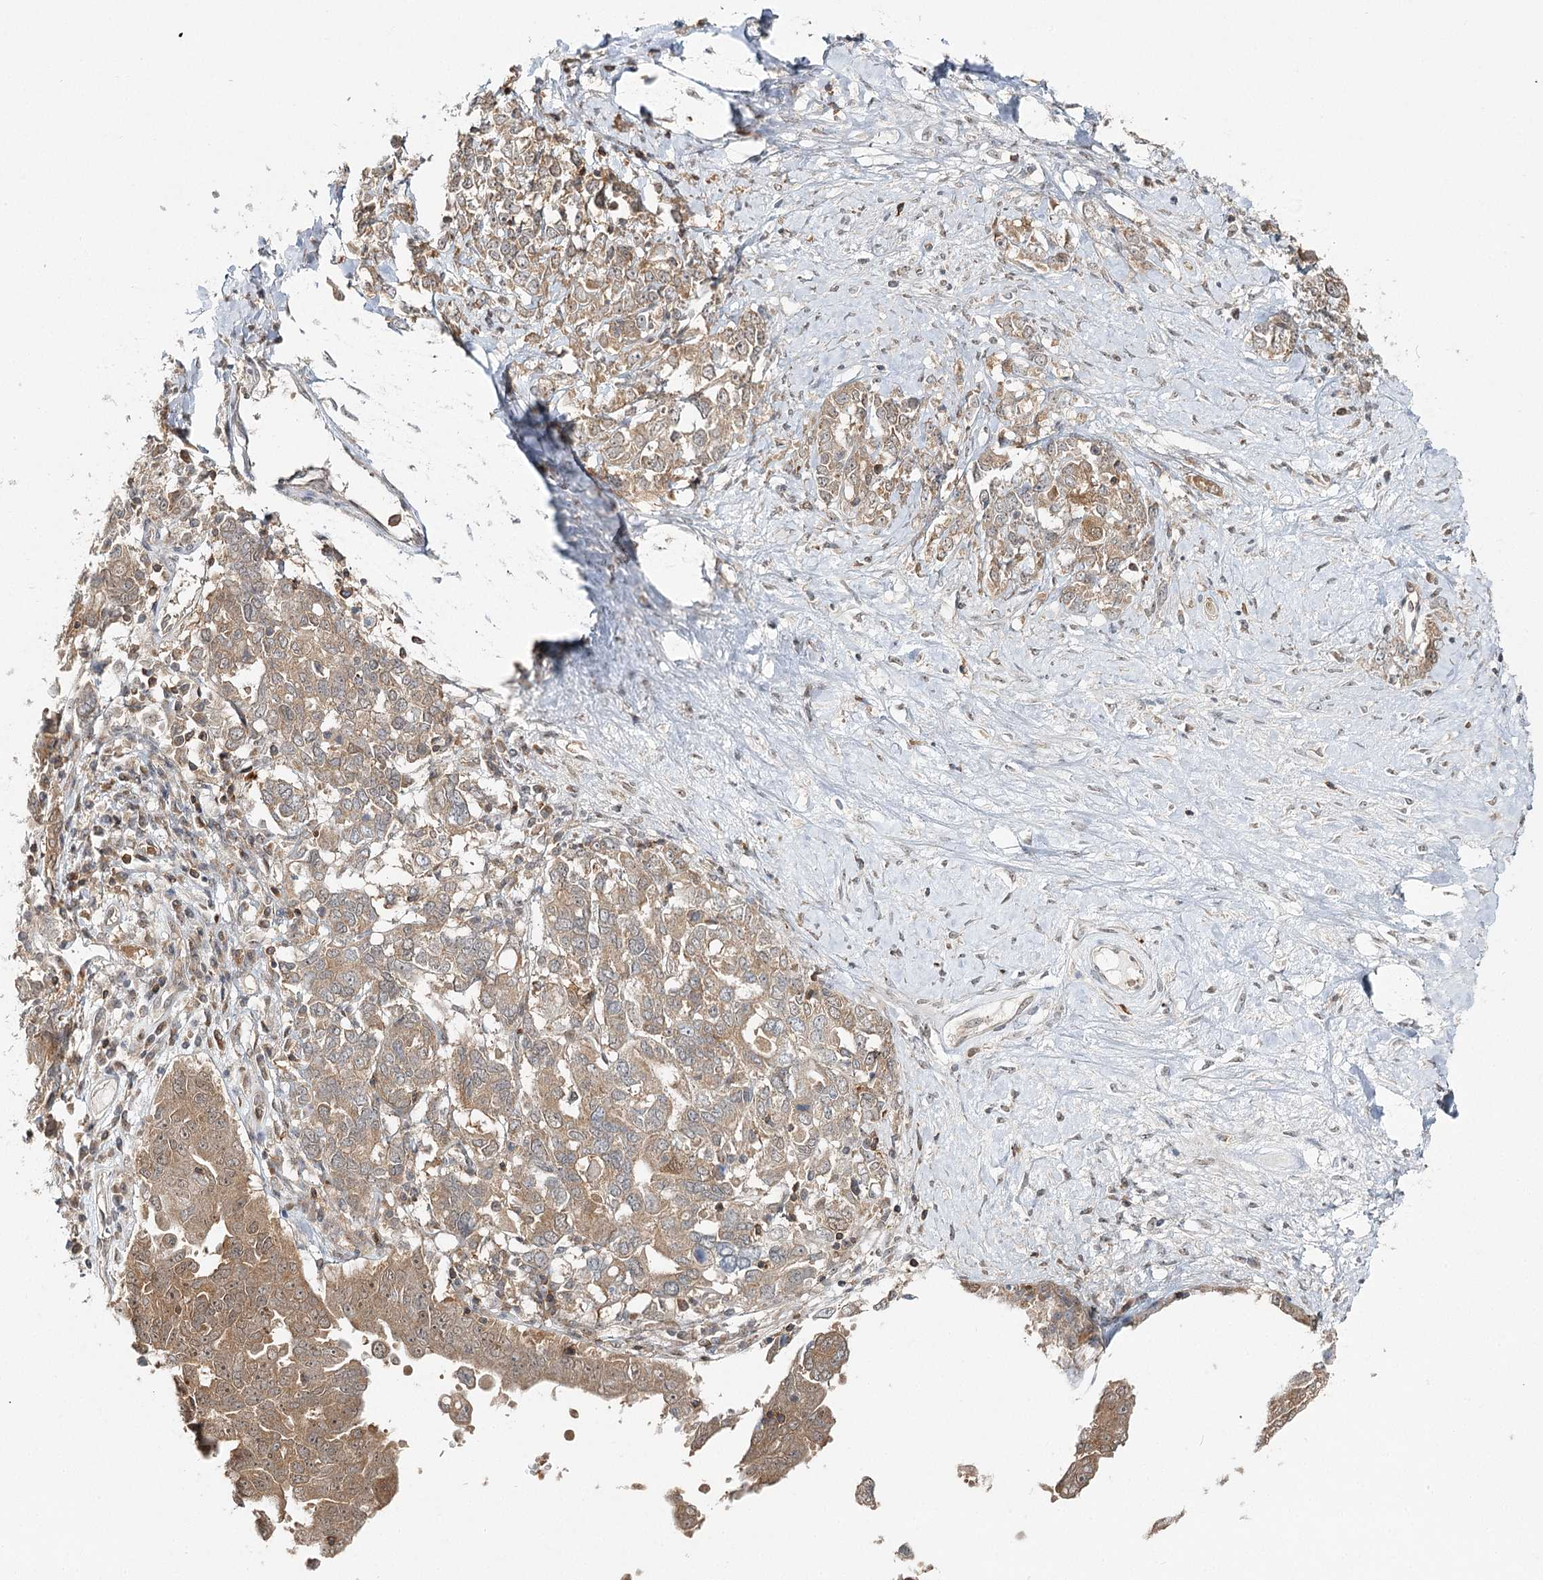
{"staining": {"intensity": "moderate", "quantity": ">75%", "location": "cytoplasmic/membranous"}, "tissue": "ovarian cancer", "cell_type": "Tumor cells", "image_type": "cancer", "snomed": [{"axis": "morphology", "description": "Carcinoma, endometroid"}, {"axis": "topography", "description": "Ovary"}], "caption": "Human ovarian cancer stained for a protein (brown) exhibits moderate cytoplasmic/membranous positive expression in approximately >75% of tumor cells.", "gene": "FAM120B", "patient": {"sex": "female", "age": 62}}